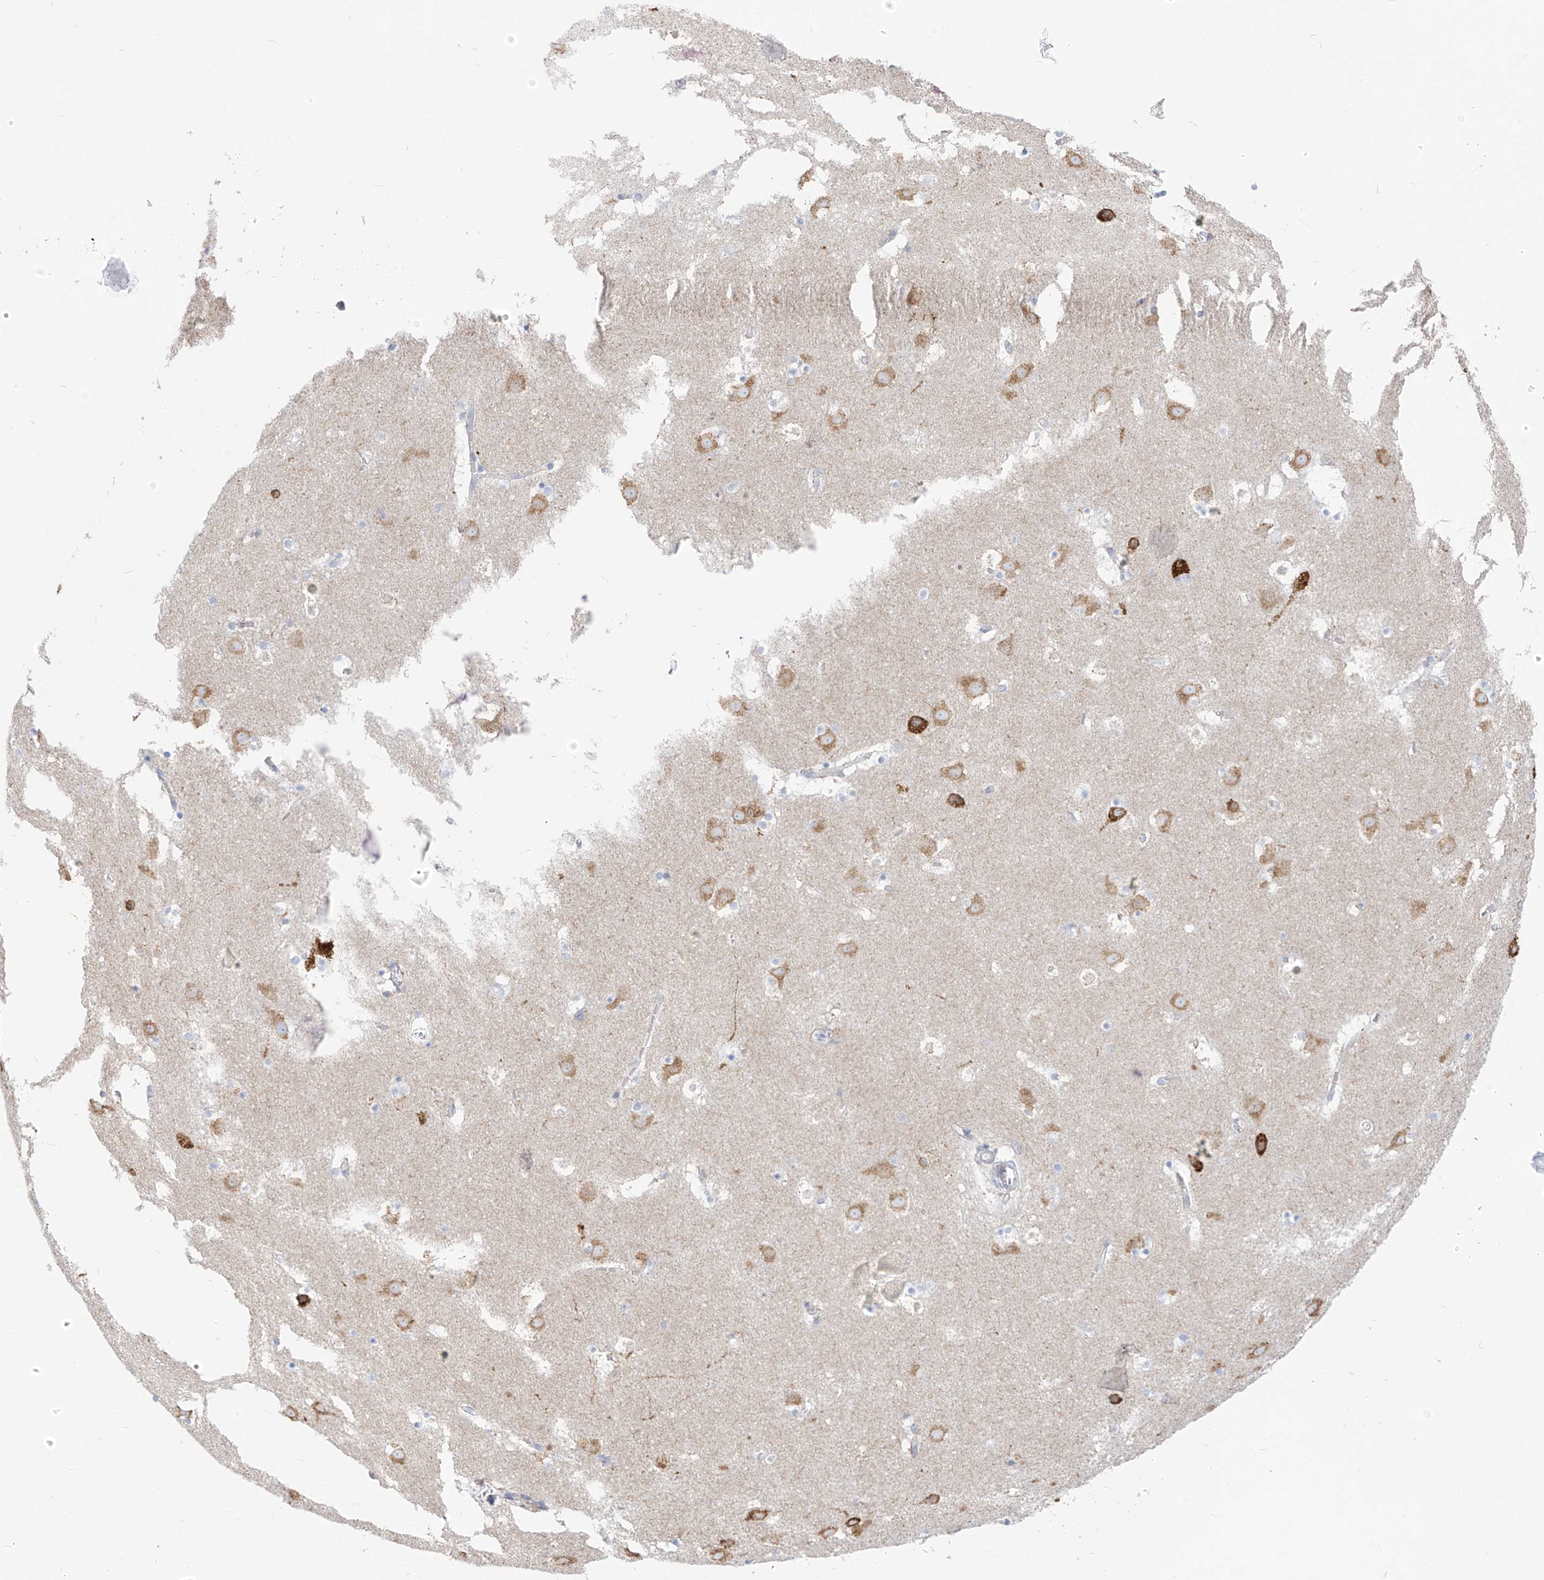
{"staining": {"intensity": "negative", "quantity": "none", "location": "none"}, "tissue": "caudate", "cell_type": "Glial cells", "image_type": "normal", "snomed": [{"axis": "morphology", "description": "Normal tissue, NOS"}, {"axis": "topography", "description": "Lateral ventricle wall"}], "caption": "Immunohistochemical staining of benign human caudate exhibits no significant staining in glial cells.", "gene": "RCN2", "patient": {"sex": "male", "age": 45}}